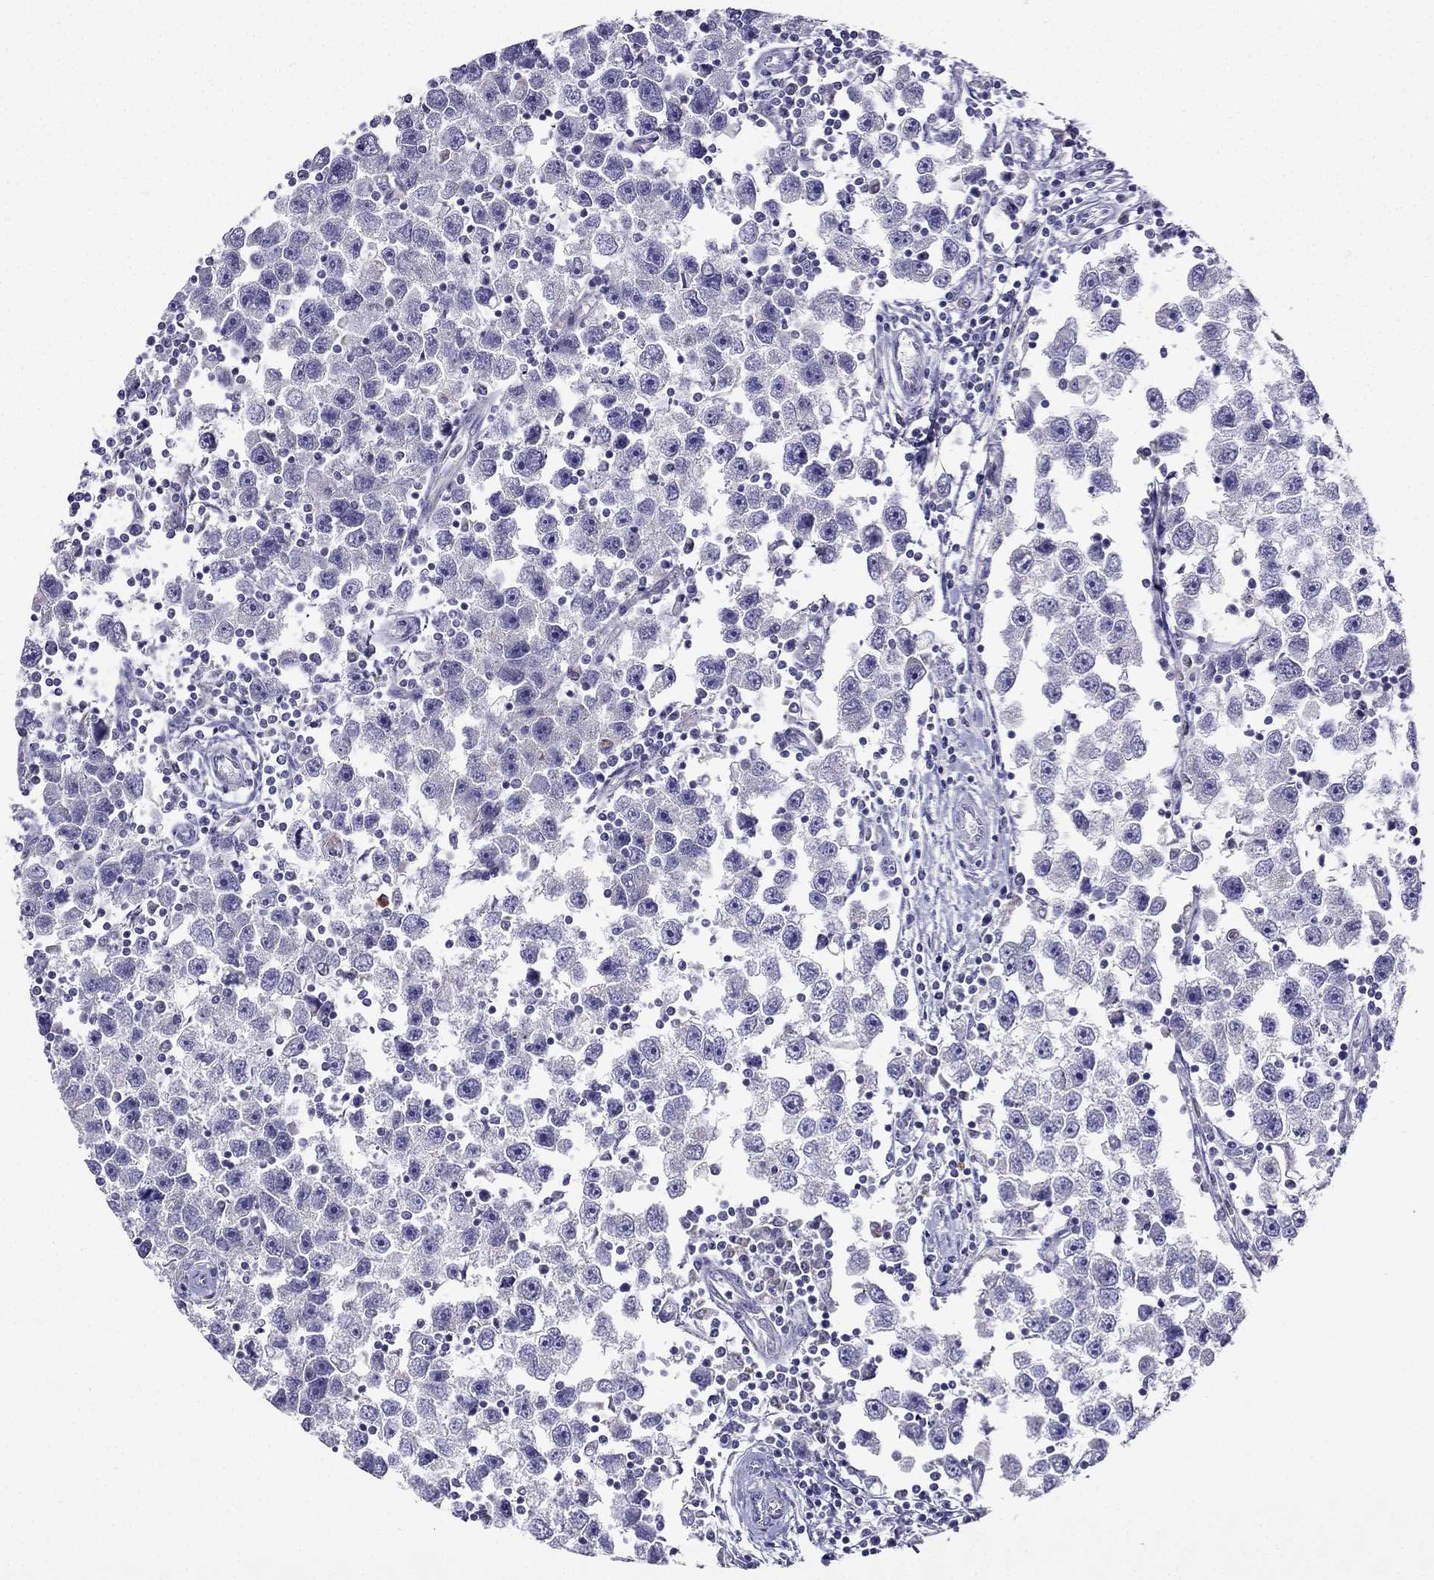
{"staining": {"intensity": "negative", "quantity": "none", "location": "none"}, "tissue": "testis cancer", "cell_type": "Tumor cells", "image_type": "cancer", "snomed": [{"axis": "morphology", "description": "Seminoma, NOS"}, {"axis": "topography", "description": "Testis"}], "caption": "Tumor cells are negative for brown protein staining in seminoma (testis). (Stains: DAB (3,3'-diaminobenzidine) immunohistochemistry with hematoxylin counter stain, Microscopy: brightfield microscopy at high magnification).", "gene": "KIF5A", "patient": {"sex": "male", "age": 30}}